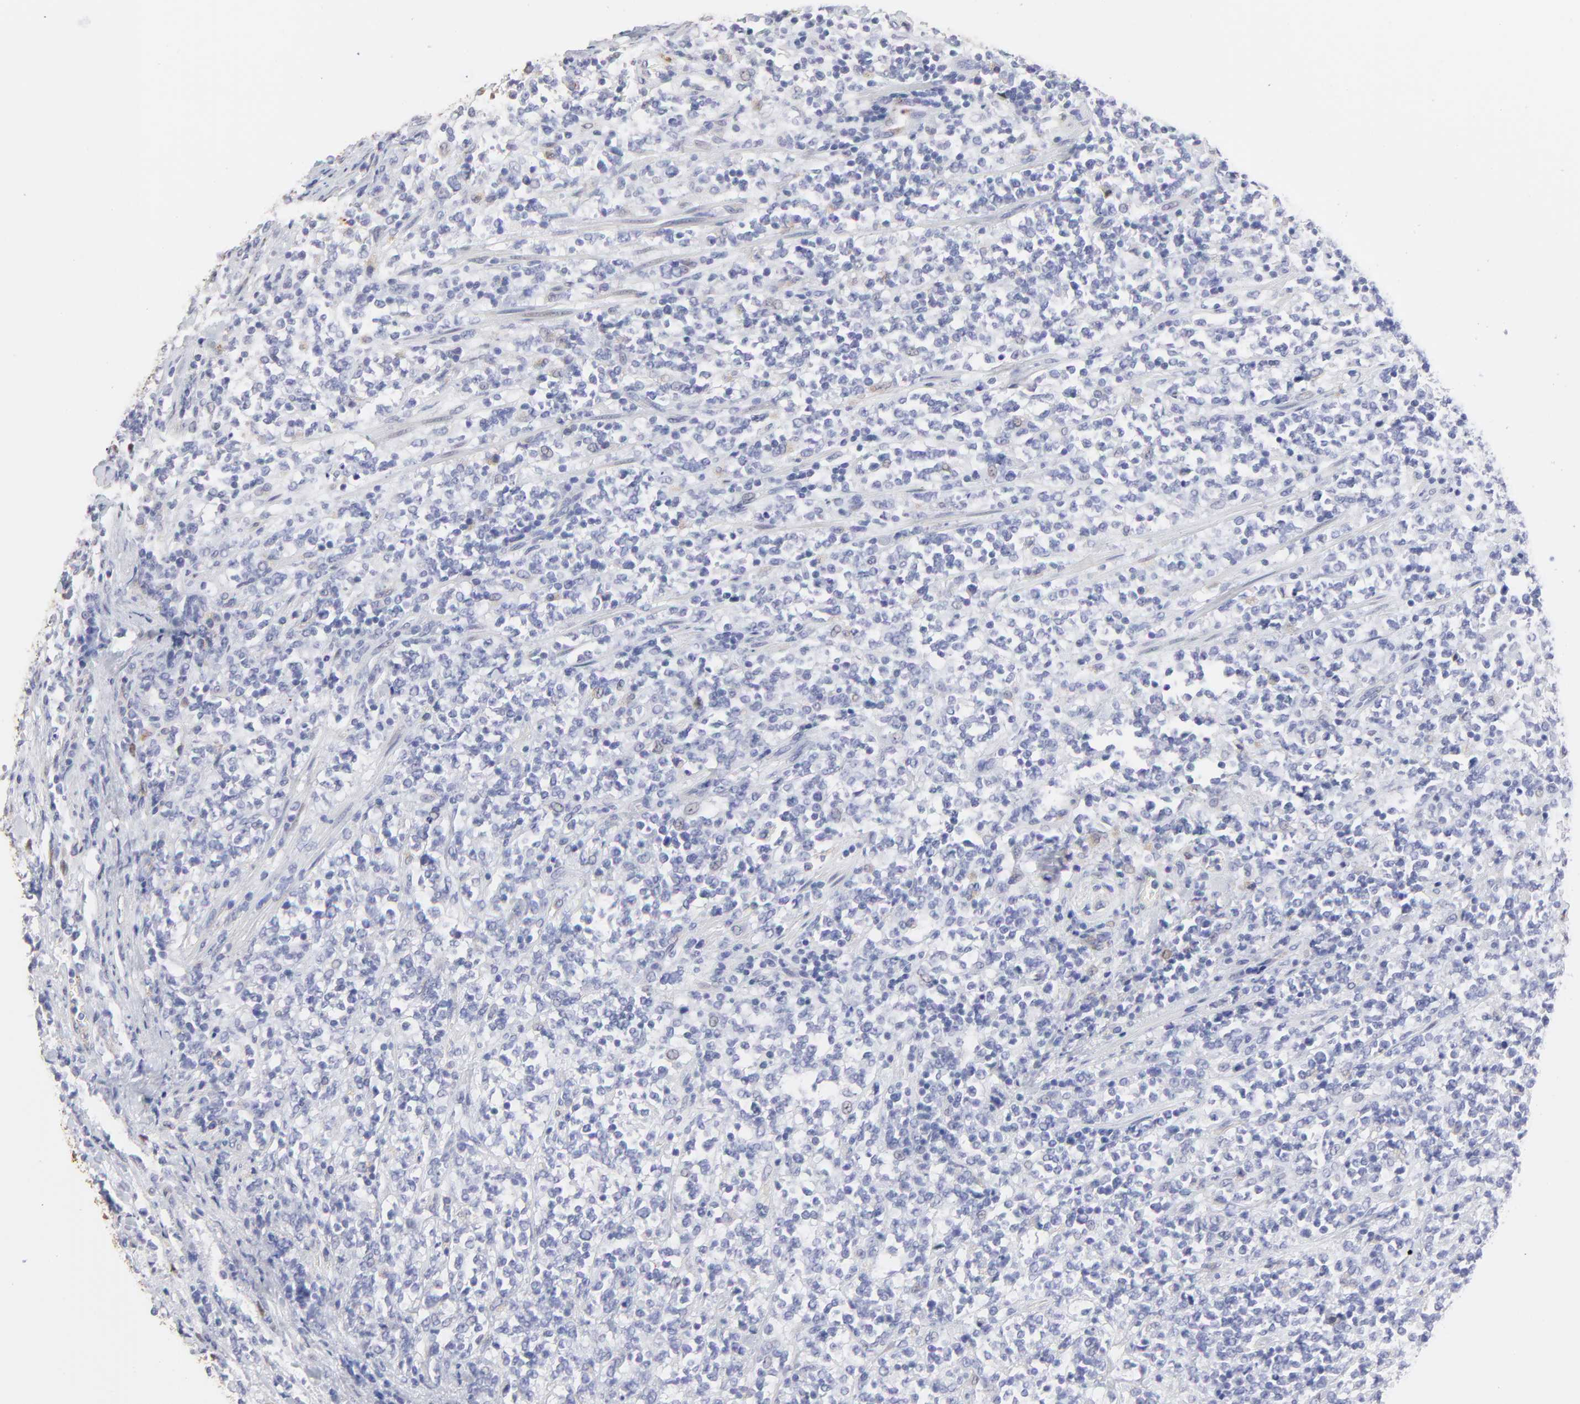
{"staining": {"intensity": "negative", "quantity": "none", "location": "none"}, "tissue": "lymphoma", "cell_type": "Tumor cells", "image_type": "cancer", "snomed": [{"axis": "morphology", "description": "Malignant lymphoma, non-Hodgkin's type, High grade"}, {"axis": "topography", "description": "Soft tissue"}], "caption": "Tumor cells show no significant protein staining in lymphoma.", "gene": "SMARCA1", "patient": {"sex": "male", "age": 18}}